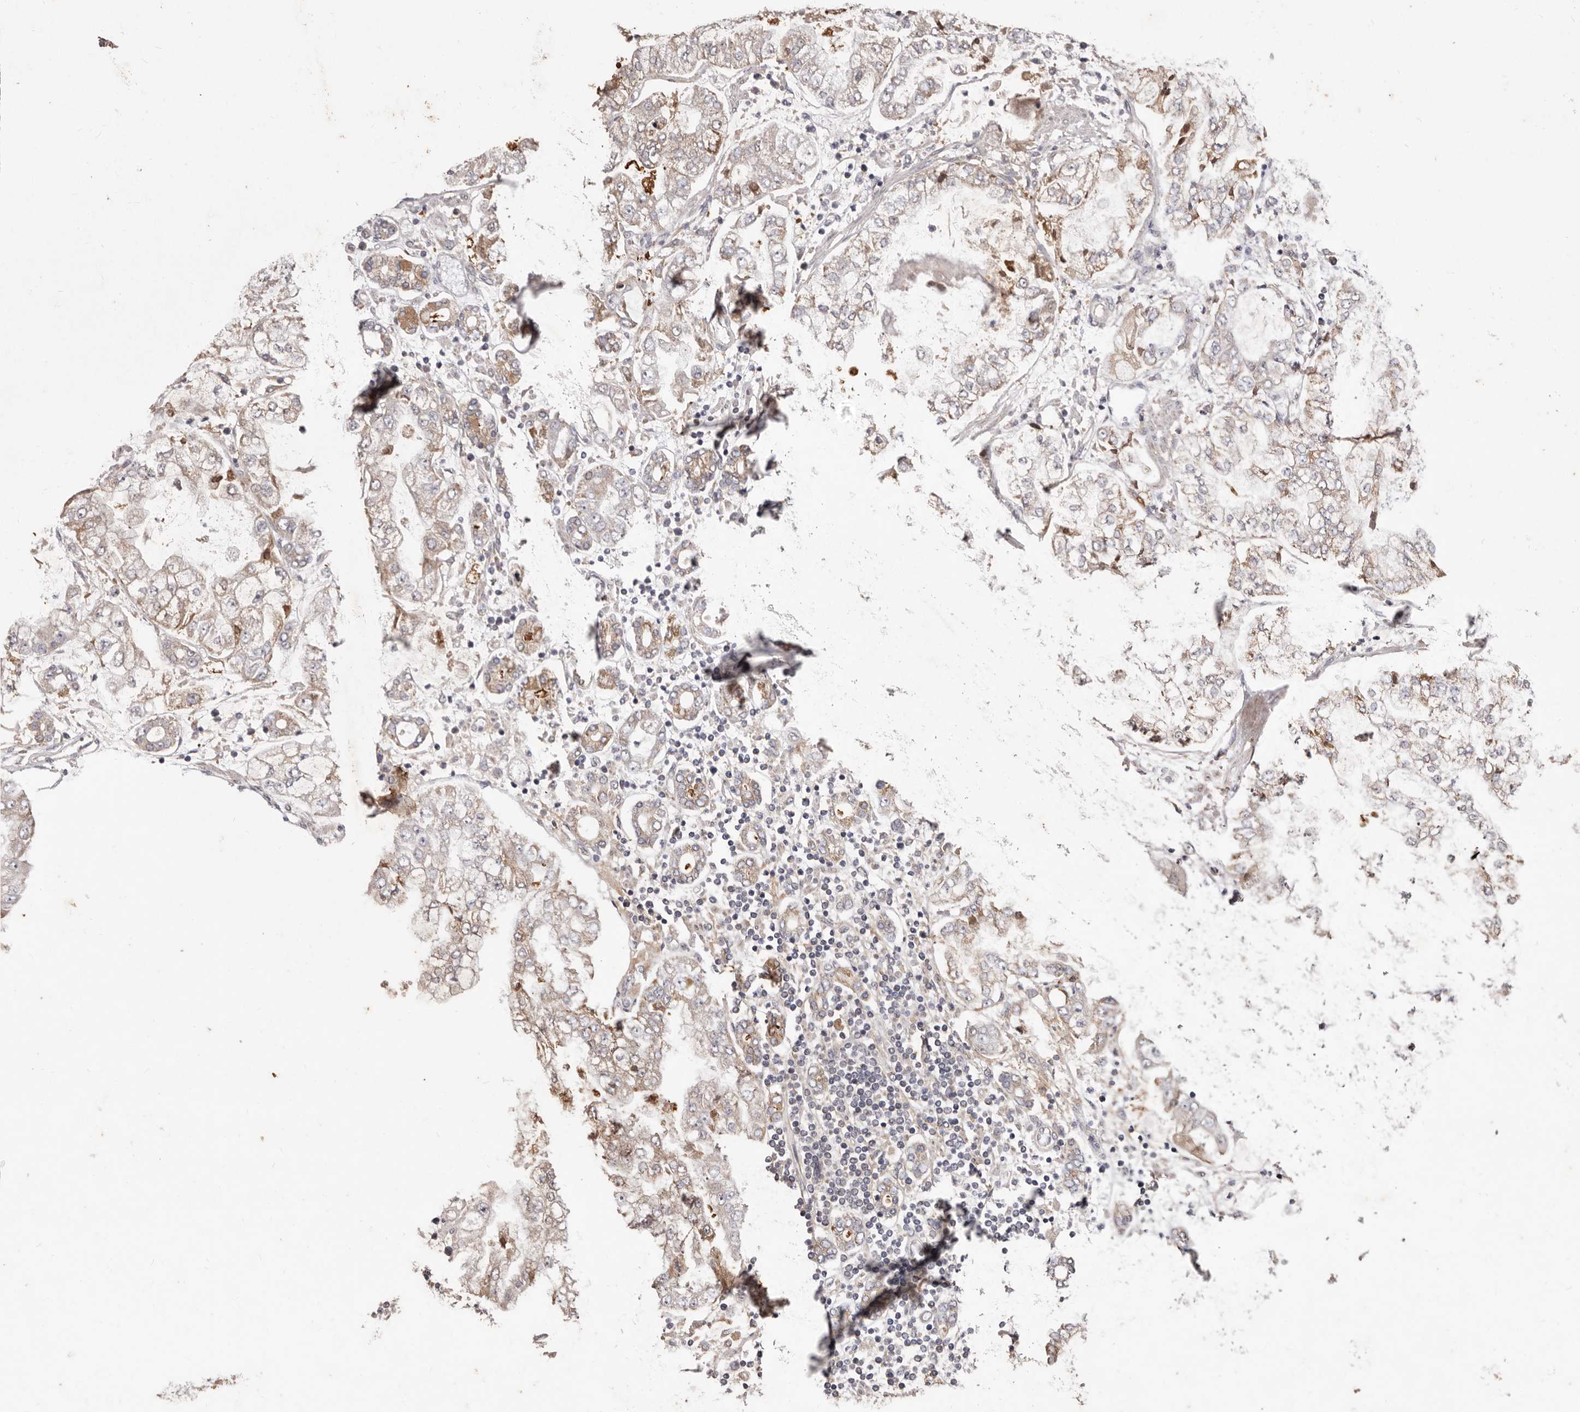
{"staining": {"intensity": "weak", "quantity": "25%-75%", "location": "cytoplasmic/membranous"}, "tissue": "stomach cancer", "cell_type": "Tumor cells", "image_type": "cancer", "snomed": [{"axis": "morphology", "description": "Adenocarcinoma, NOS"}, {"axis": "topography", "description": "Stomach"}], "caption": "Weak cytoplasmic/membranous protein expression is seen in about 25%-75% of tumor cells in stomach adenocarcinoma. (DAB (3,3'-diaminobenzidine) IHC with brightfield microscopy, high magnification).", "gene": "FLAD1", "patient": {"sex": "male", "age": 76}}